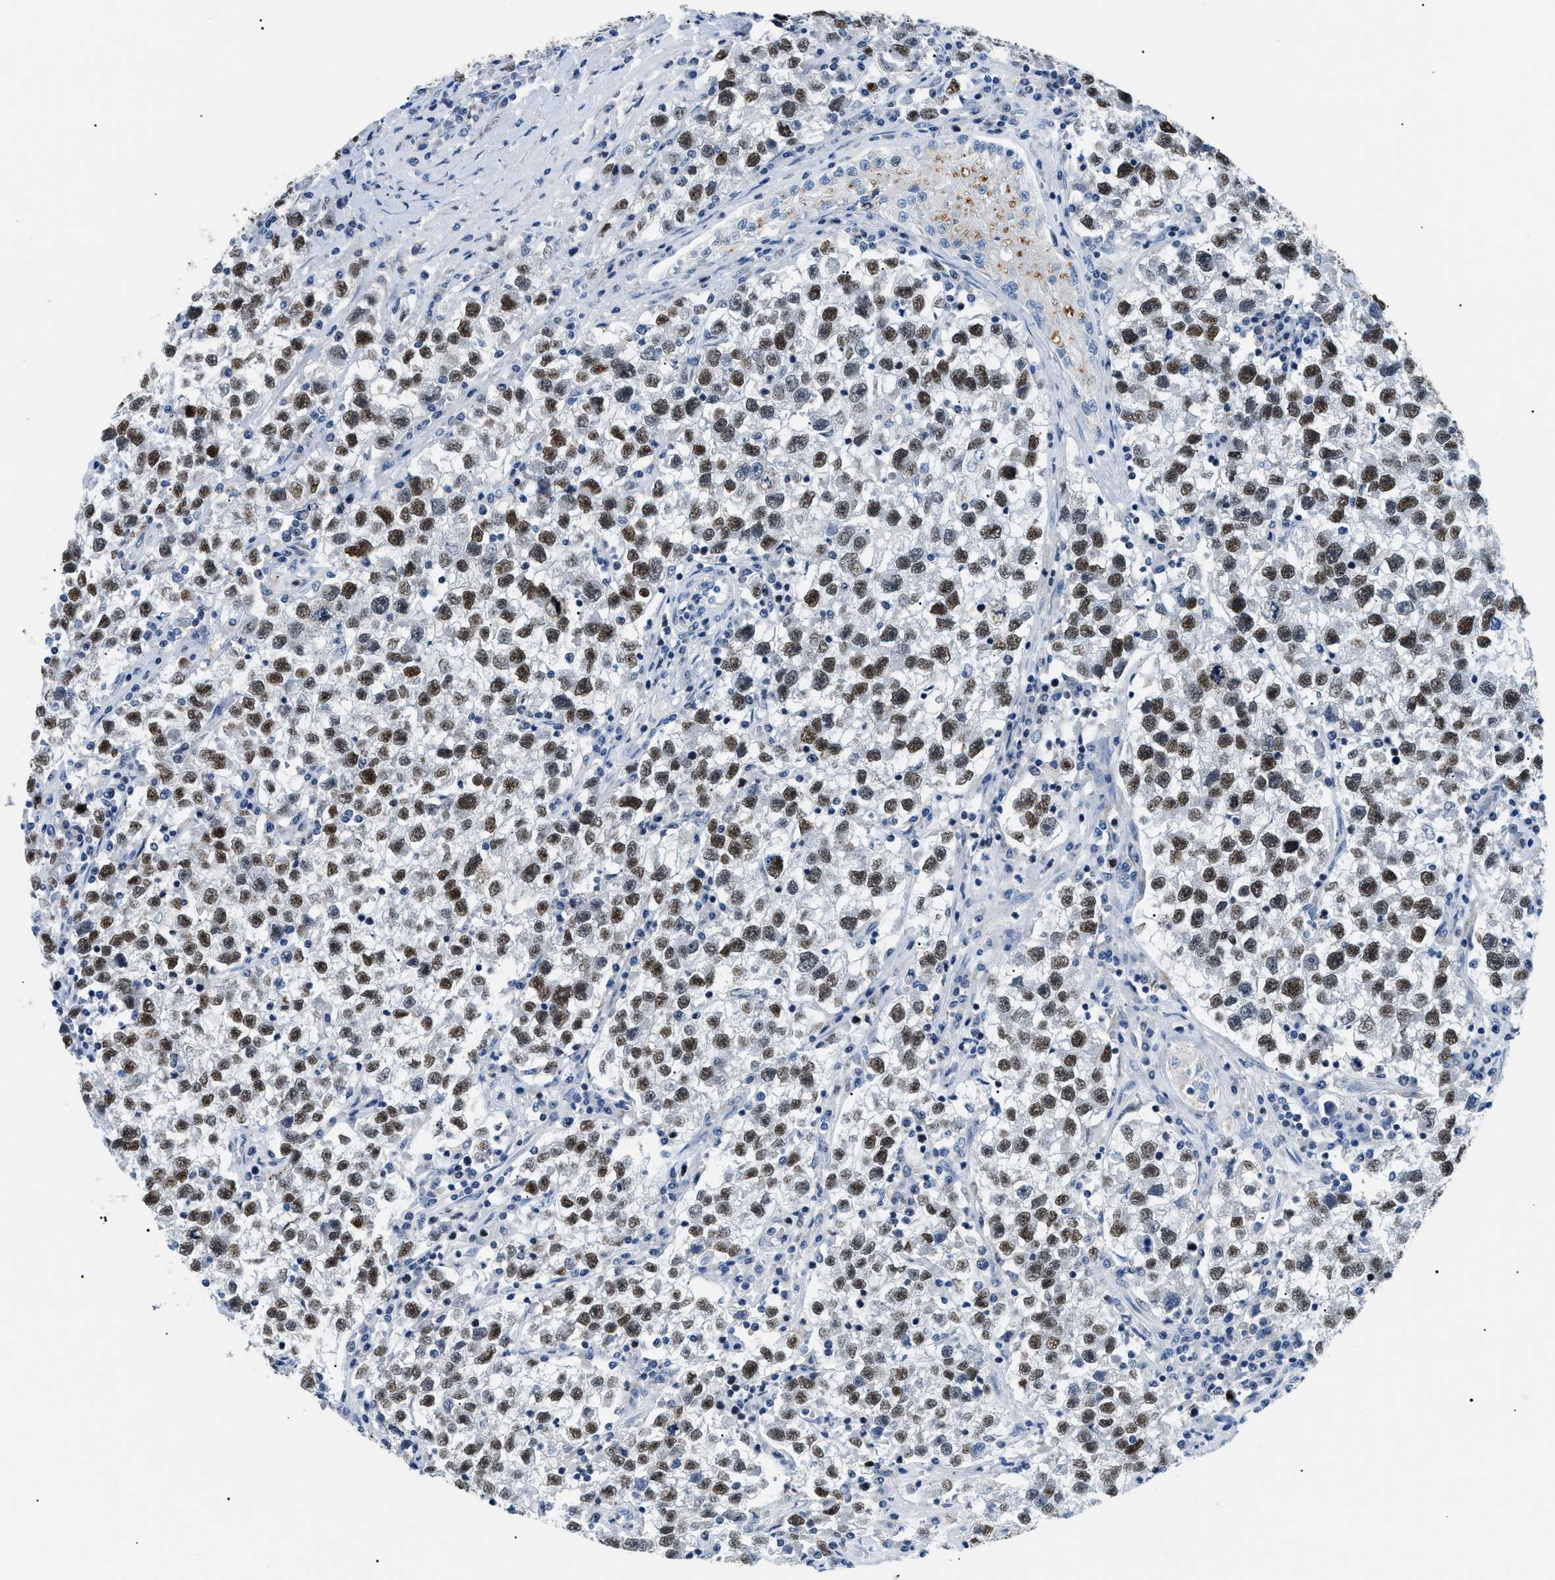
{"staining": {"intensity": "strong", "quantity": ">75%", "location": "nuclear"}, "tissue": "testis cancer", "cell_type": "Tumor cells", "image_type": "cancer", "snomed": [{"axis": "morphology", "description": "Seminoma, NOS"}, {"axis": "topography", "description": "Testis"}], "caption": "Immunohistochemistry (DAB) staining of testis cancer (seminoma) reveals strong nuclear protein staining in approximately >75% of tumor cells.", "gene": "SMARCC1", "patient": {"sex": "male", "age": 22}}